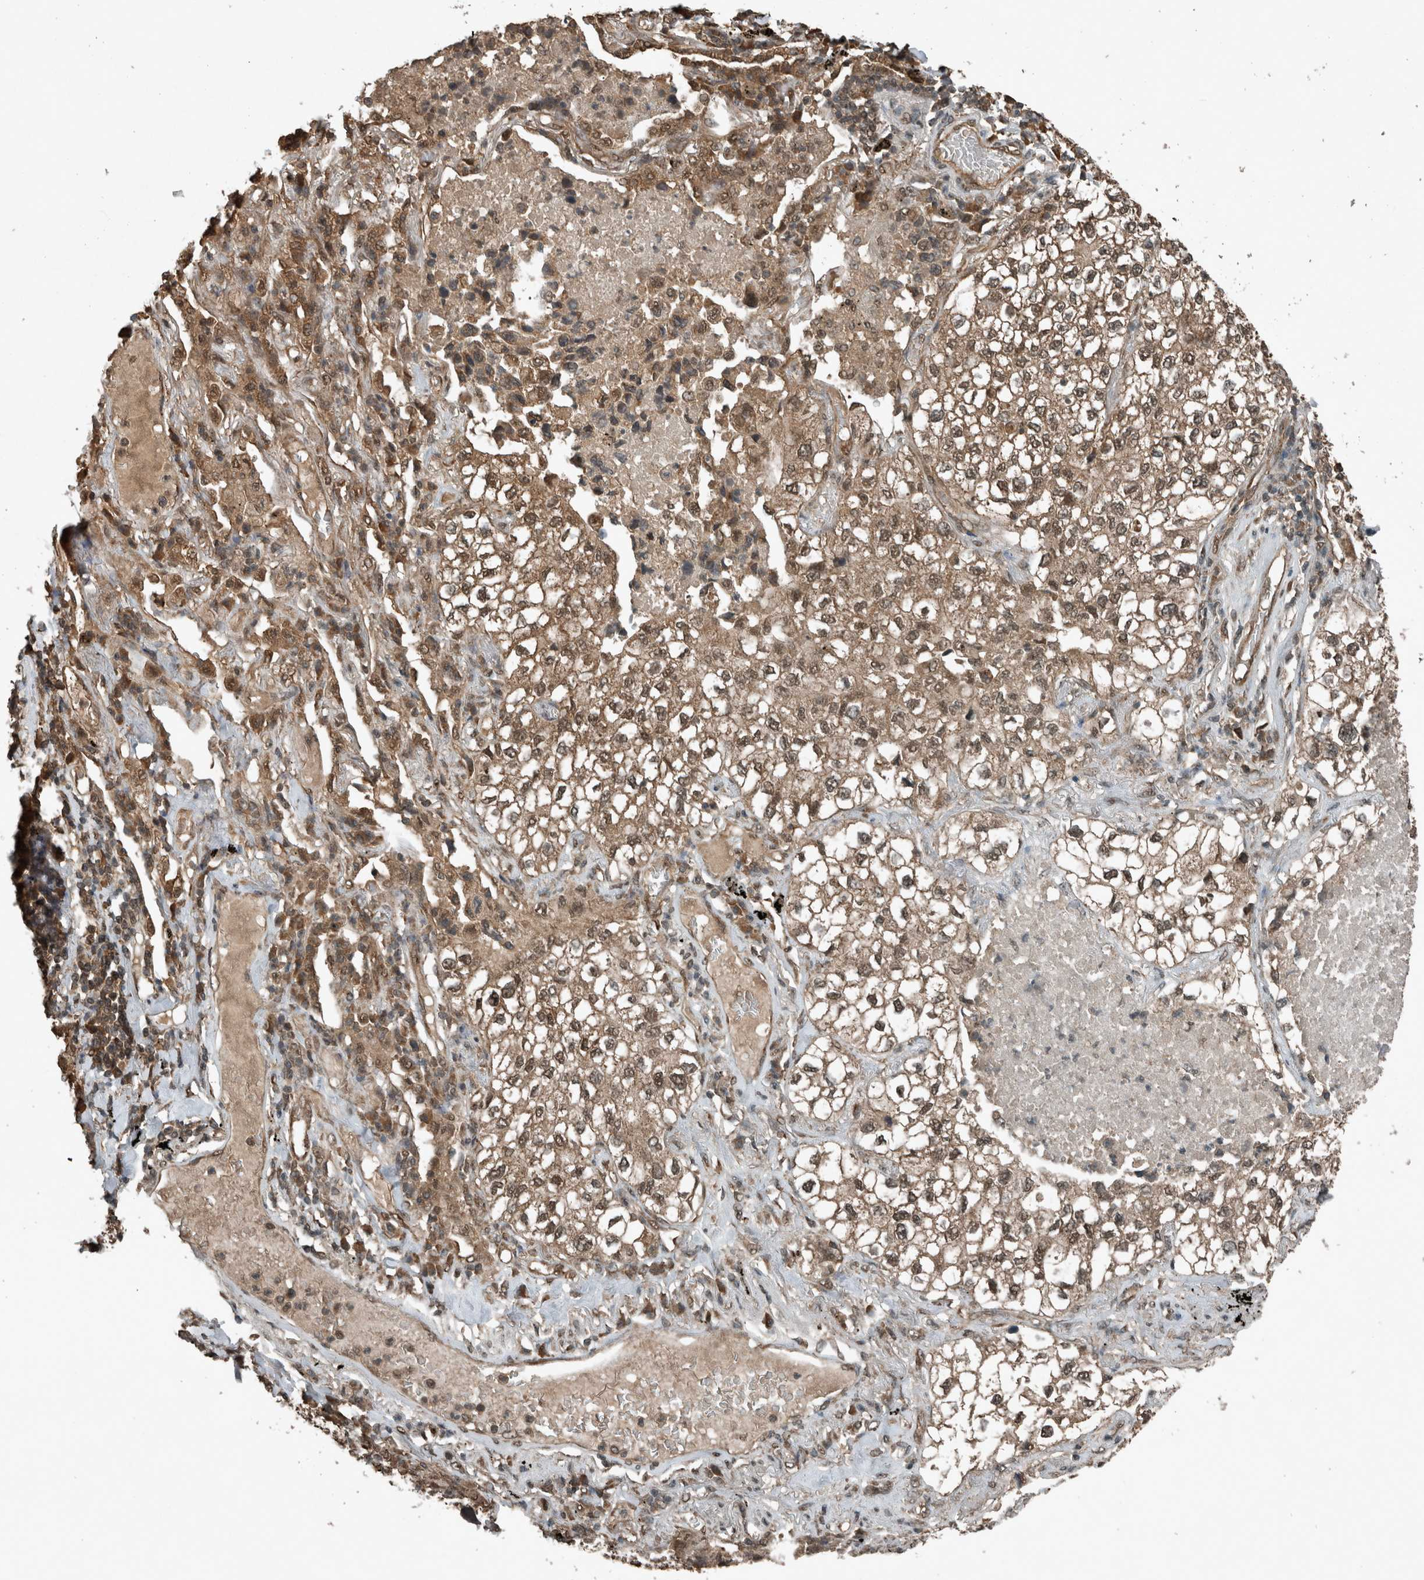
{"staining": {"intensity": "moderate", "quantity": ">75%", "location": "cytoplasmic/membranous,nuclear"}, "tissue": "lung cancer", "cell_type": "Tumor cells", "image_type": "cancer", "snomed": [{"axis": "morphology", "description": "Adenocarcinoma, NOS"}, {"axis": "topography", "description": "Lung"}], "caption": "Tumor cells display medium levels of moderate cytoplasmic/membranous and nuclear expression in approximately >75% of cells in lung adenocarcinoma.", "gene": "ARHGEF12", "patient": {"sex": "male", "age": 63}}